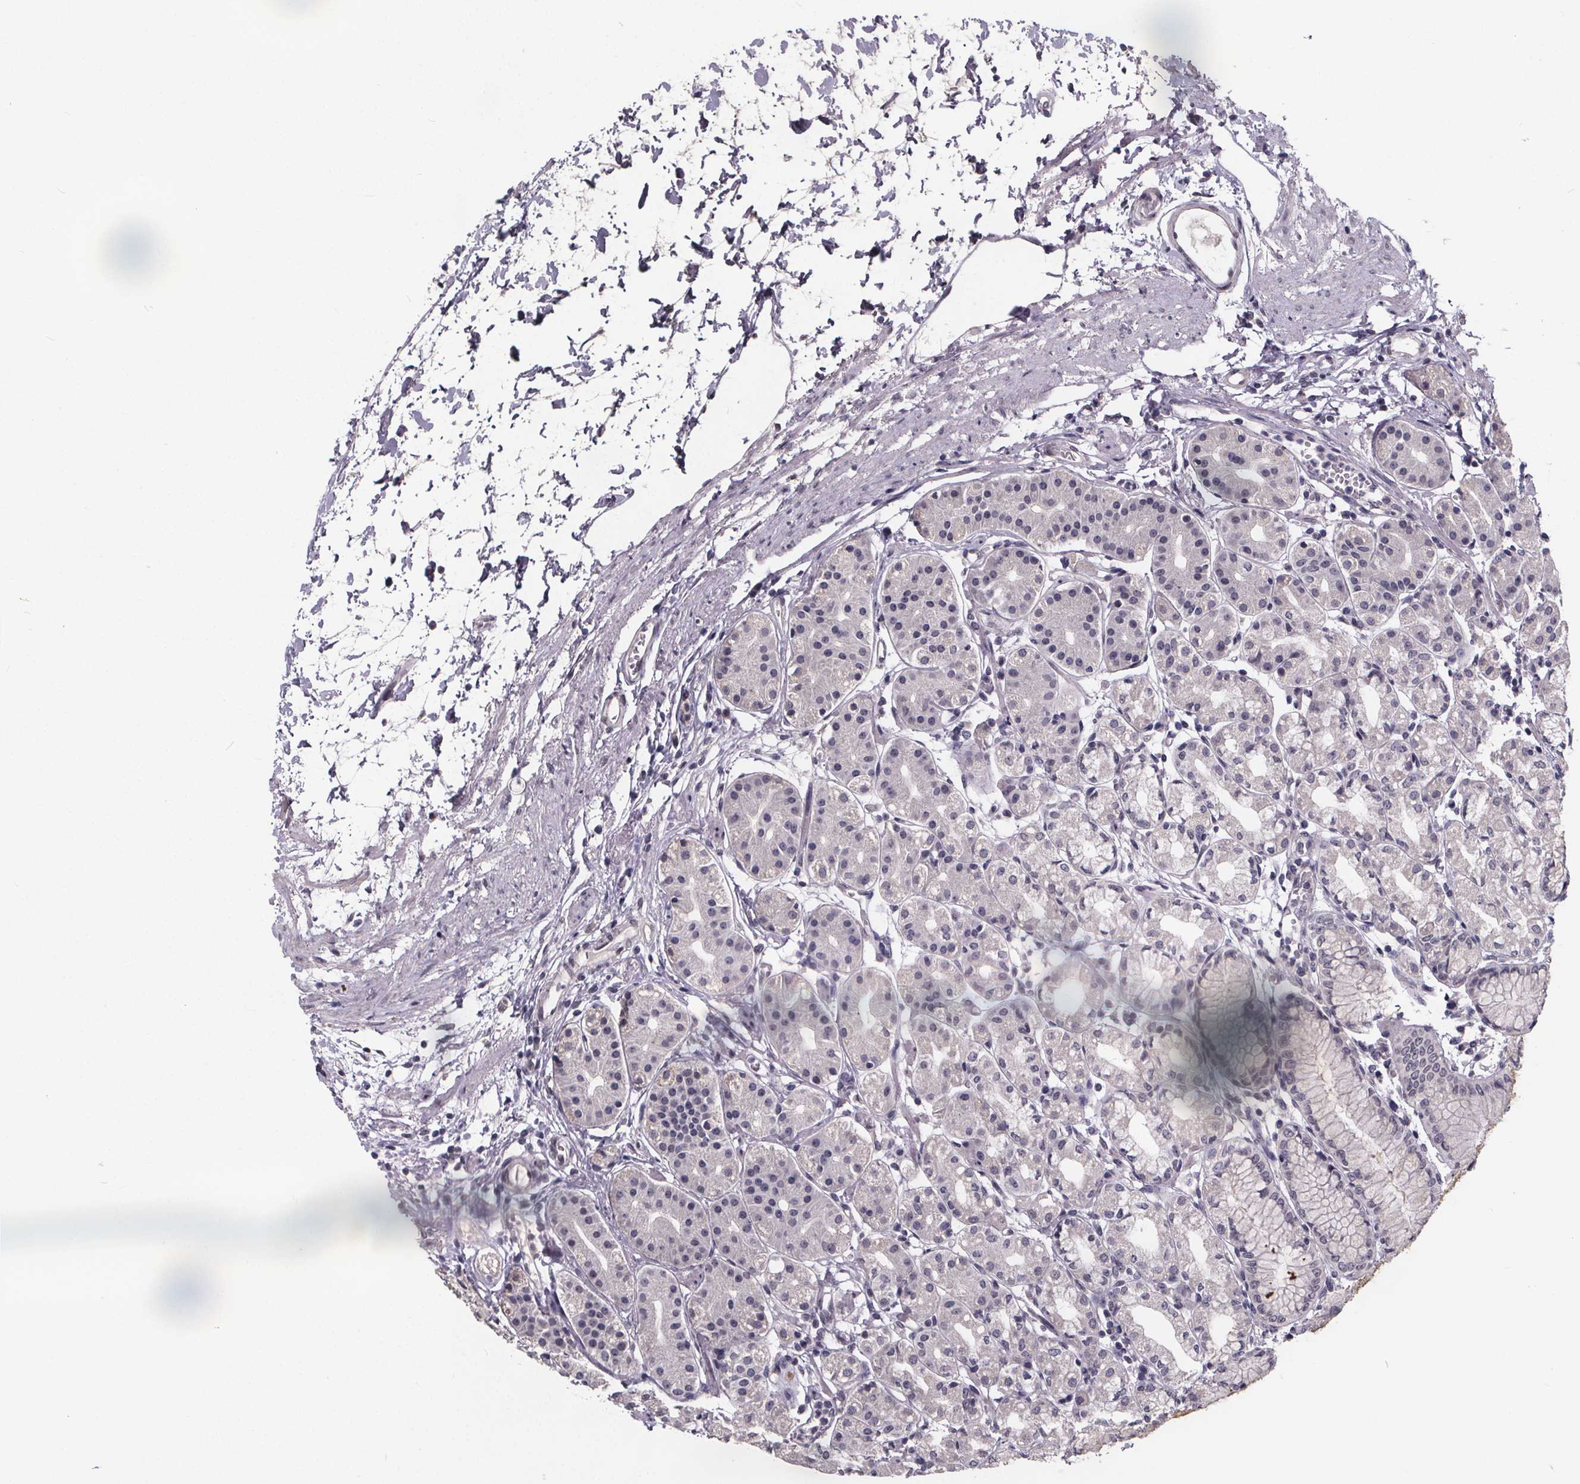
{"staining": {"intensity": "weak", "quantity": "<25%", "location": "cytoplasmic/membranous"}, "tissue": "stomach", "cell_type": "Glandular cells", "image_type": "normal", "snomed": [{"axis": "morphology", "description": "Normal tissue, NOS"}, {"axis": "topography", "description": "Skeletal muscle"}, {"axis": "topography", "description": "Stomach"}], "caption": "Immunohistochemistry of unremarkable stomach shows no expression in glandular cells.", "gene": "FAM181B", "patient": {"sex": "female", "age": 57}}